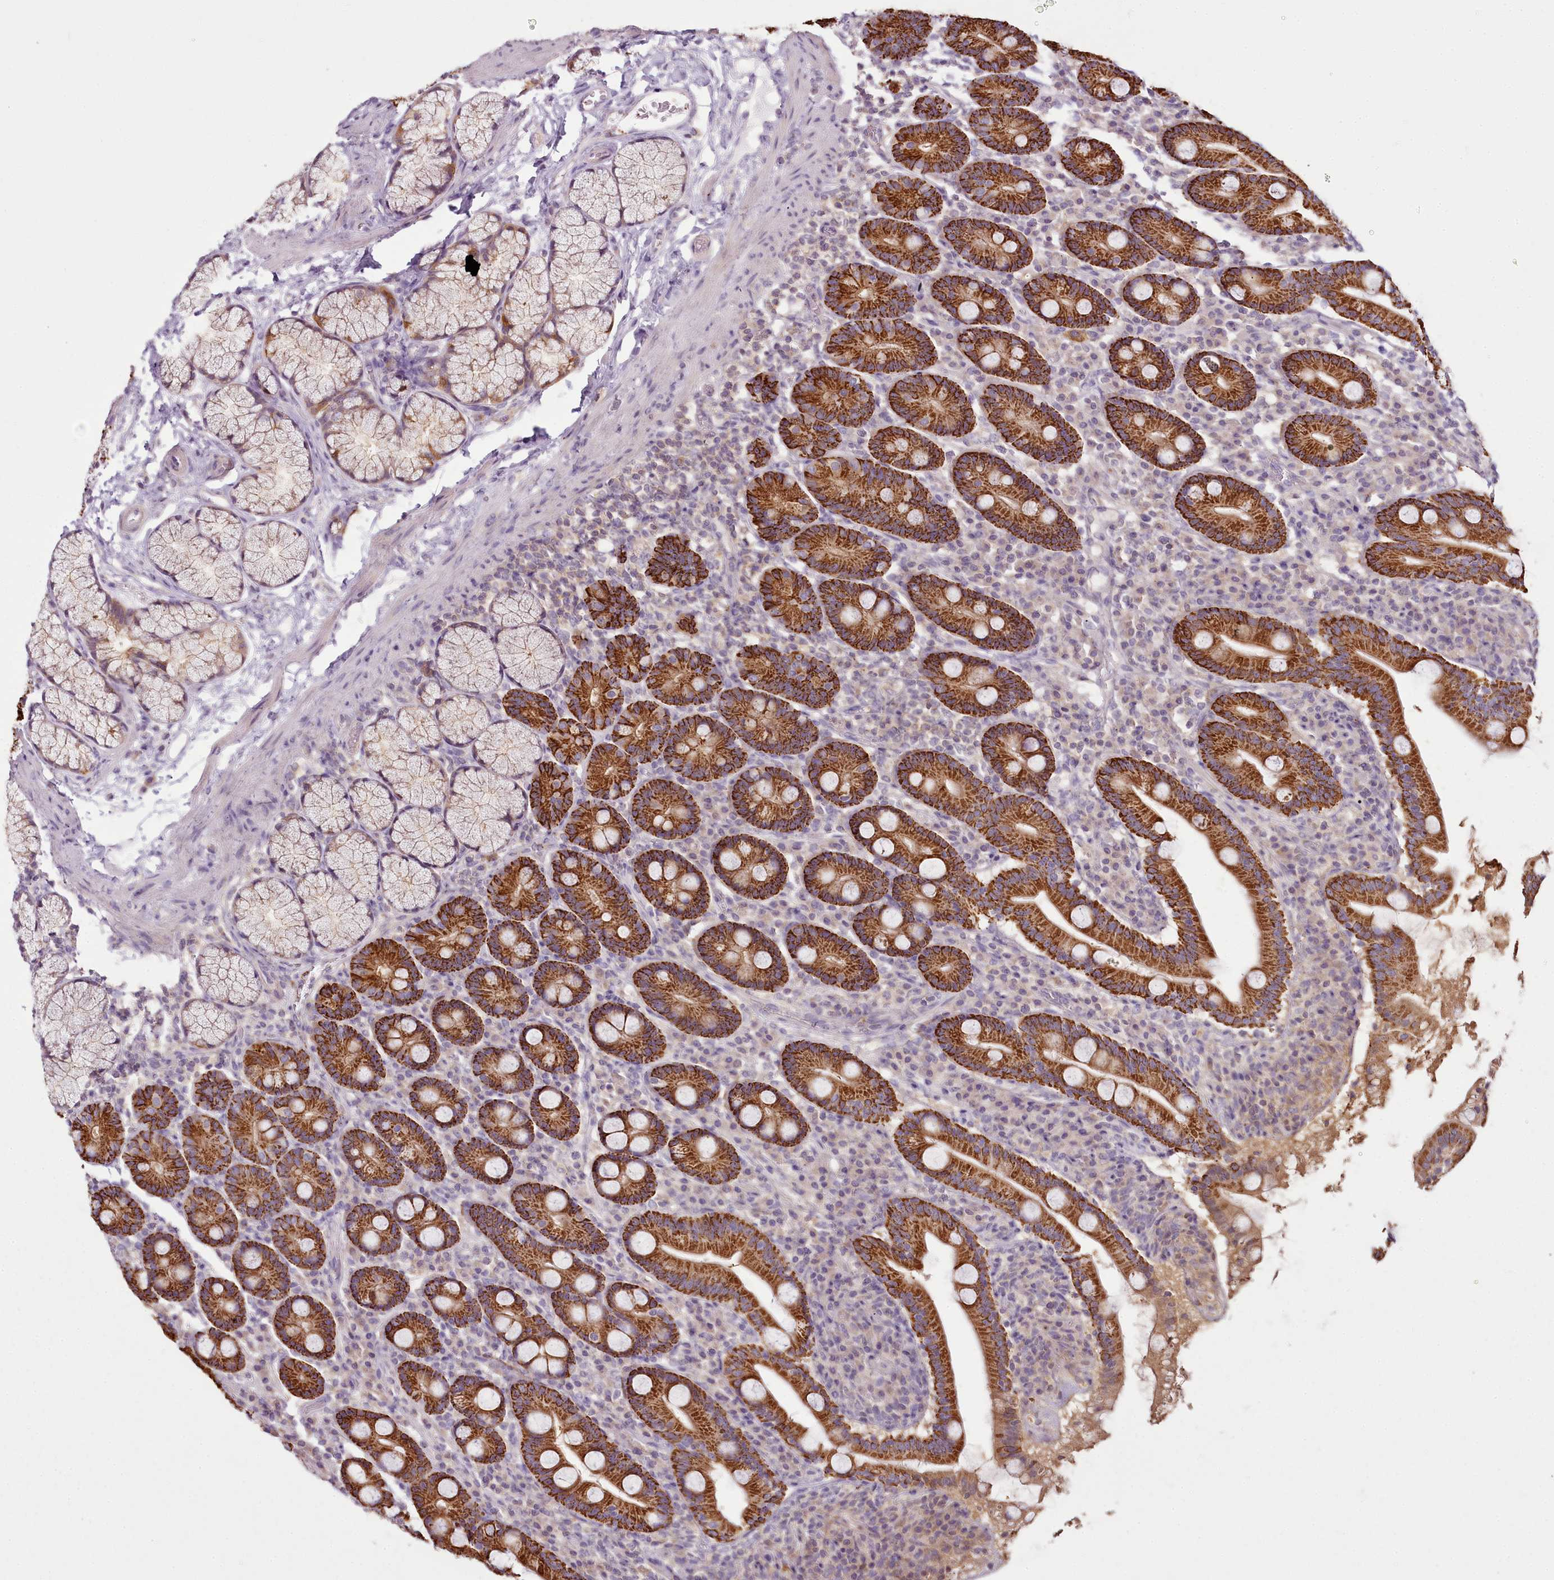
{"staining": {"intensity": "strong", "quantity": ">75%", "location": "cytoplasmic/membranous"}, "tissue": "duodenum", "cell_type": "Glandular cells", "image_type": "normal", "snomed": [{"axis": "morphology", "description": "Normal tissue, NOS"}, {"axis": "topography", "description": "Duodenum"}], "caption": "IHC of unremarkable duodenum displays high levels of strong cytoplasmic/membranous expression in about >75% of glandular cells.", "gene": "CAPN7", "patient": {"sex": "male", "age": 35}}